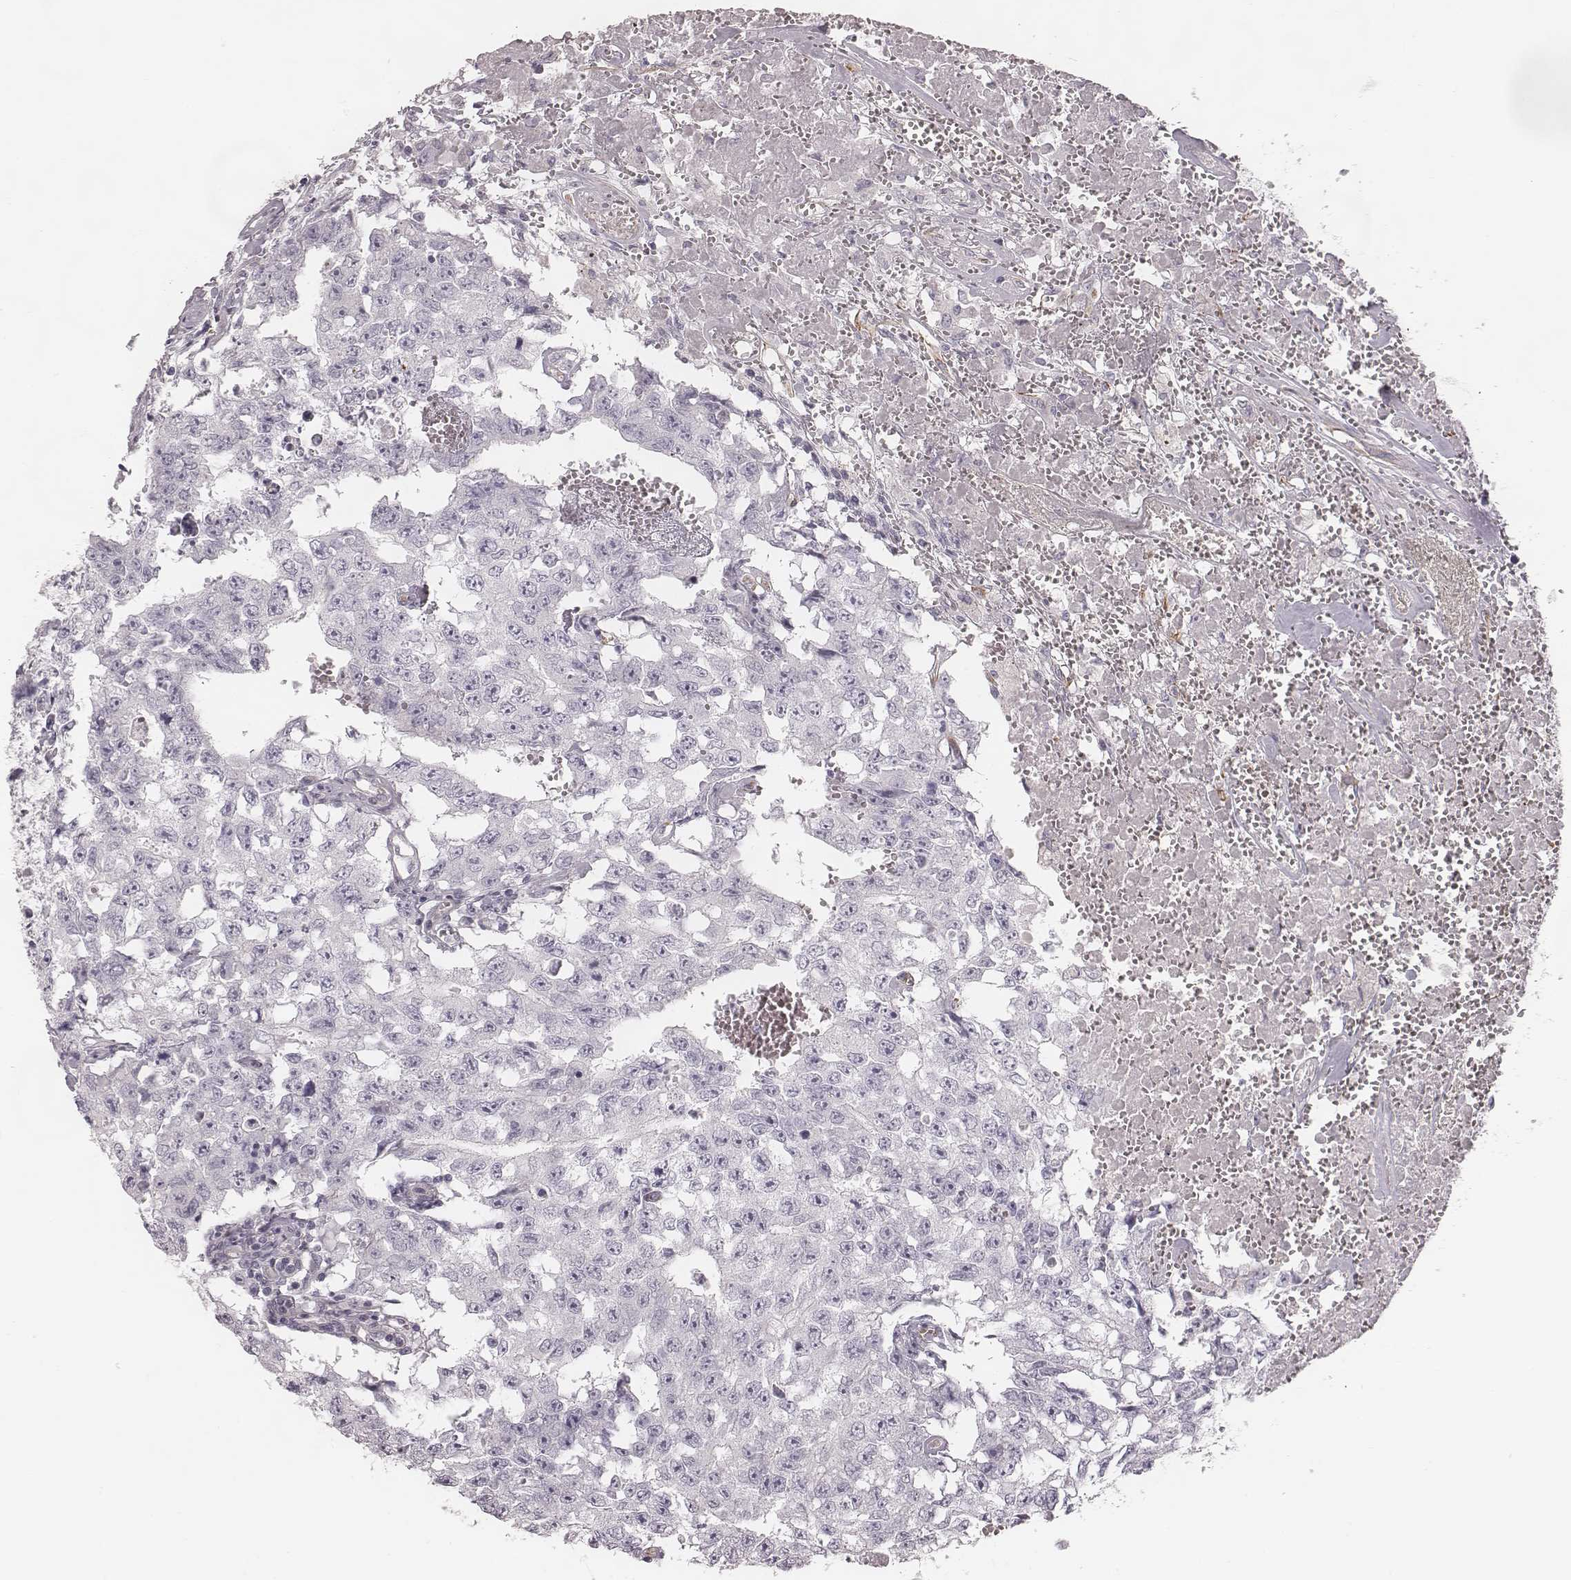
{"staining": {"intensity": "negative", "quantity": "none", "location": "none"}, "tissue": "testis cancer", "cell_type": "Tumor cells", "image_type": "cancer", "snomed": [{"axis": "morphology", "description": "Carcinoma, Embryonal, NOS"}, {"axis": "topography", "description": "Testis"}], "caption": "Protein analysis of testis cancer (embryonal carcinoma) shows no significant staining in tumor cells. Brightfield microscopy of immunohistochemistry stained with DAB (3,3'-diaminobenzidine) (brown) and hematoxylin (blue), captured at high magnification.", "gene": "SPA17", "patient": {"sex": "male", "age": 36}}